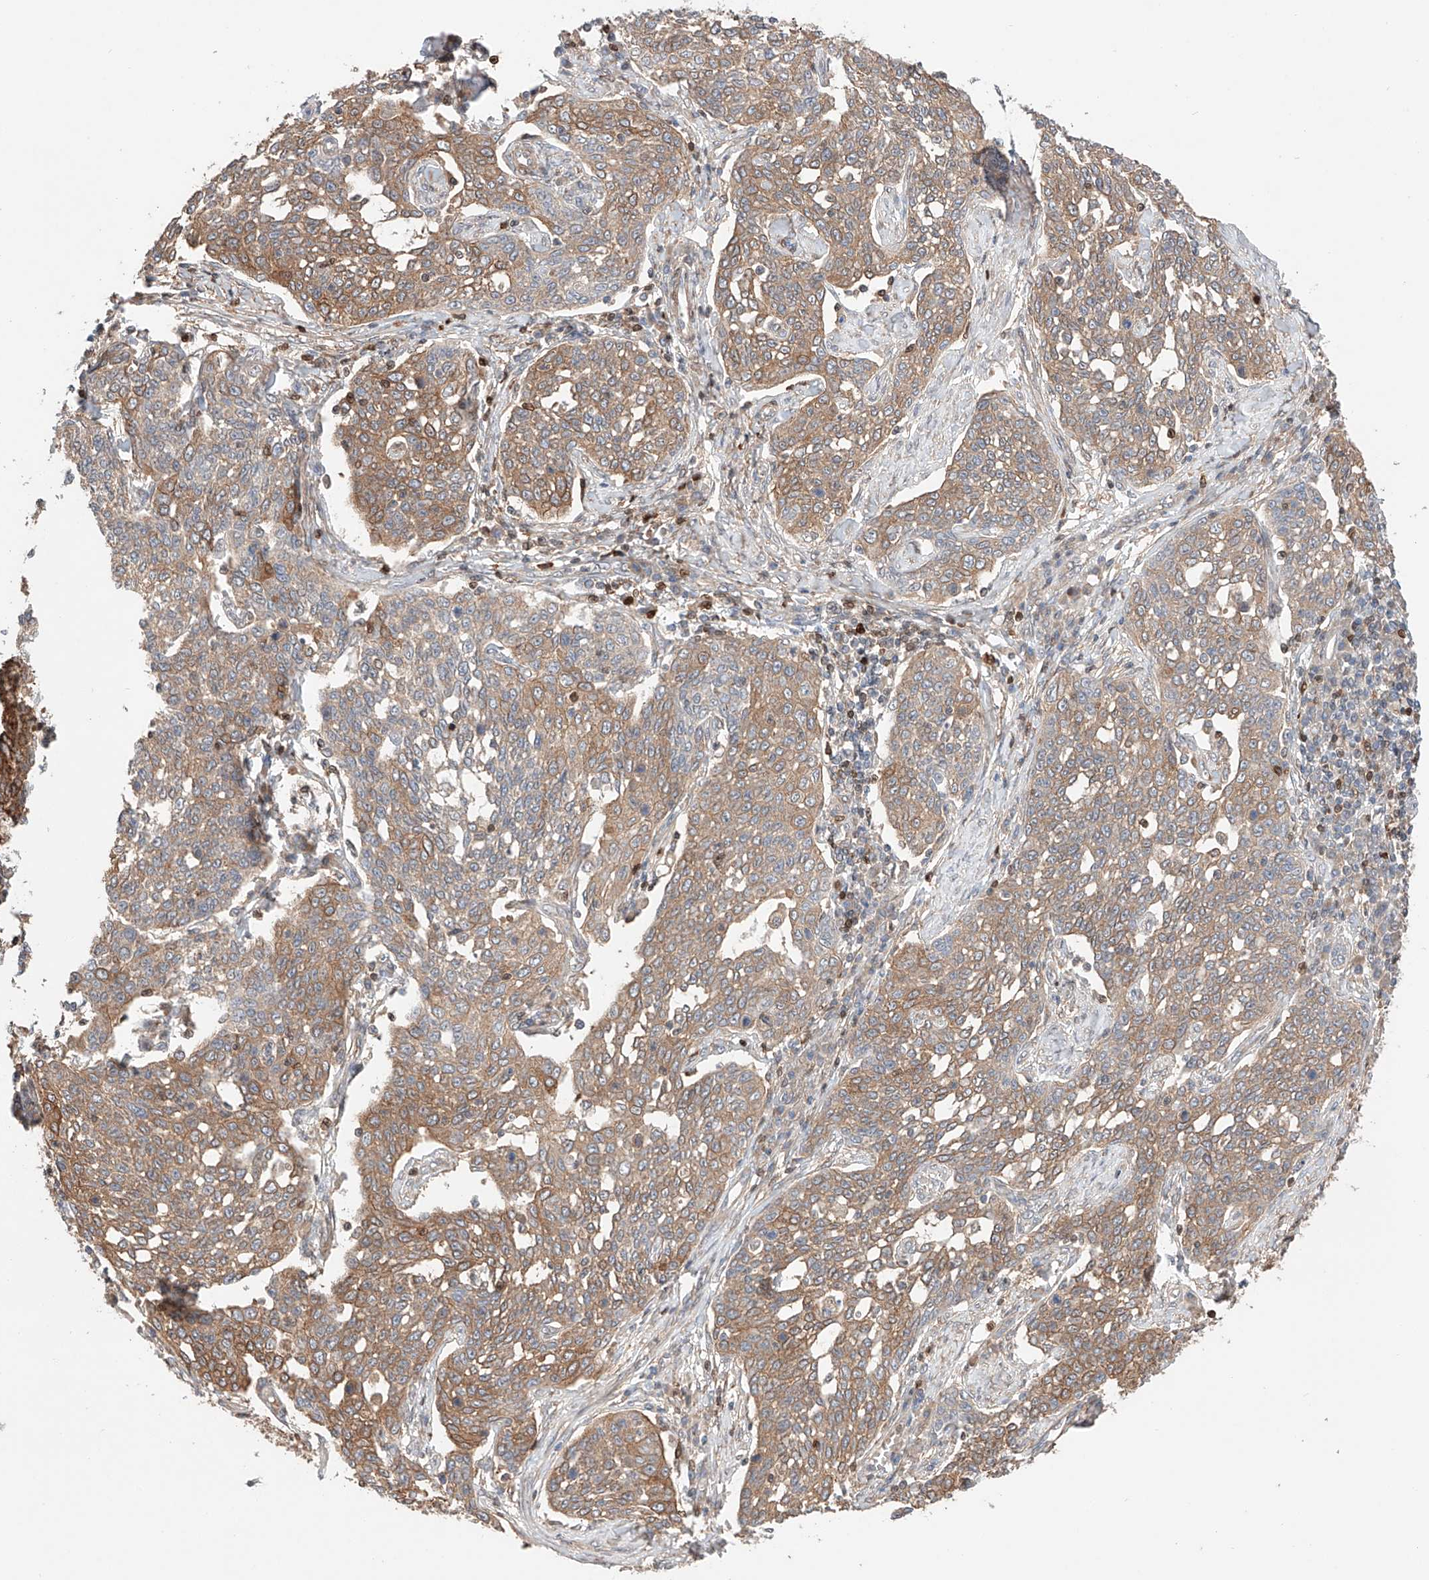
{"staining": {"intensity": "weak", "quantity": ">75%", "location": "cytoplasmic/membranous"}, "tissue": "cervical cancer", "cell_type": "Tumor cells", "image_type": "cancer", "snomed": [{"axis": "morphology", "description": "Squamous cell carcinoma, NOS"}, {"axis": "topography", "description": "Cervix"}], "caption": "Immunohistochemistry micrograph of neoplastic tissue: human cervical cancer (squamous cell carcinoma) stained using immunohistochemistry (IHC) shows low levels of weak protein expression localized specifically in the cytoplasmic/membranous of tumor cells, appearing as a cytoplasmic/membranous brown color.", "gene": "IGSF22", "patient": {"sex": "female", "age": 34}}